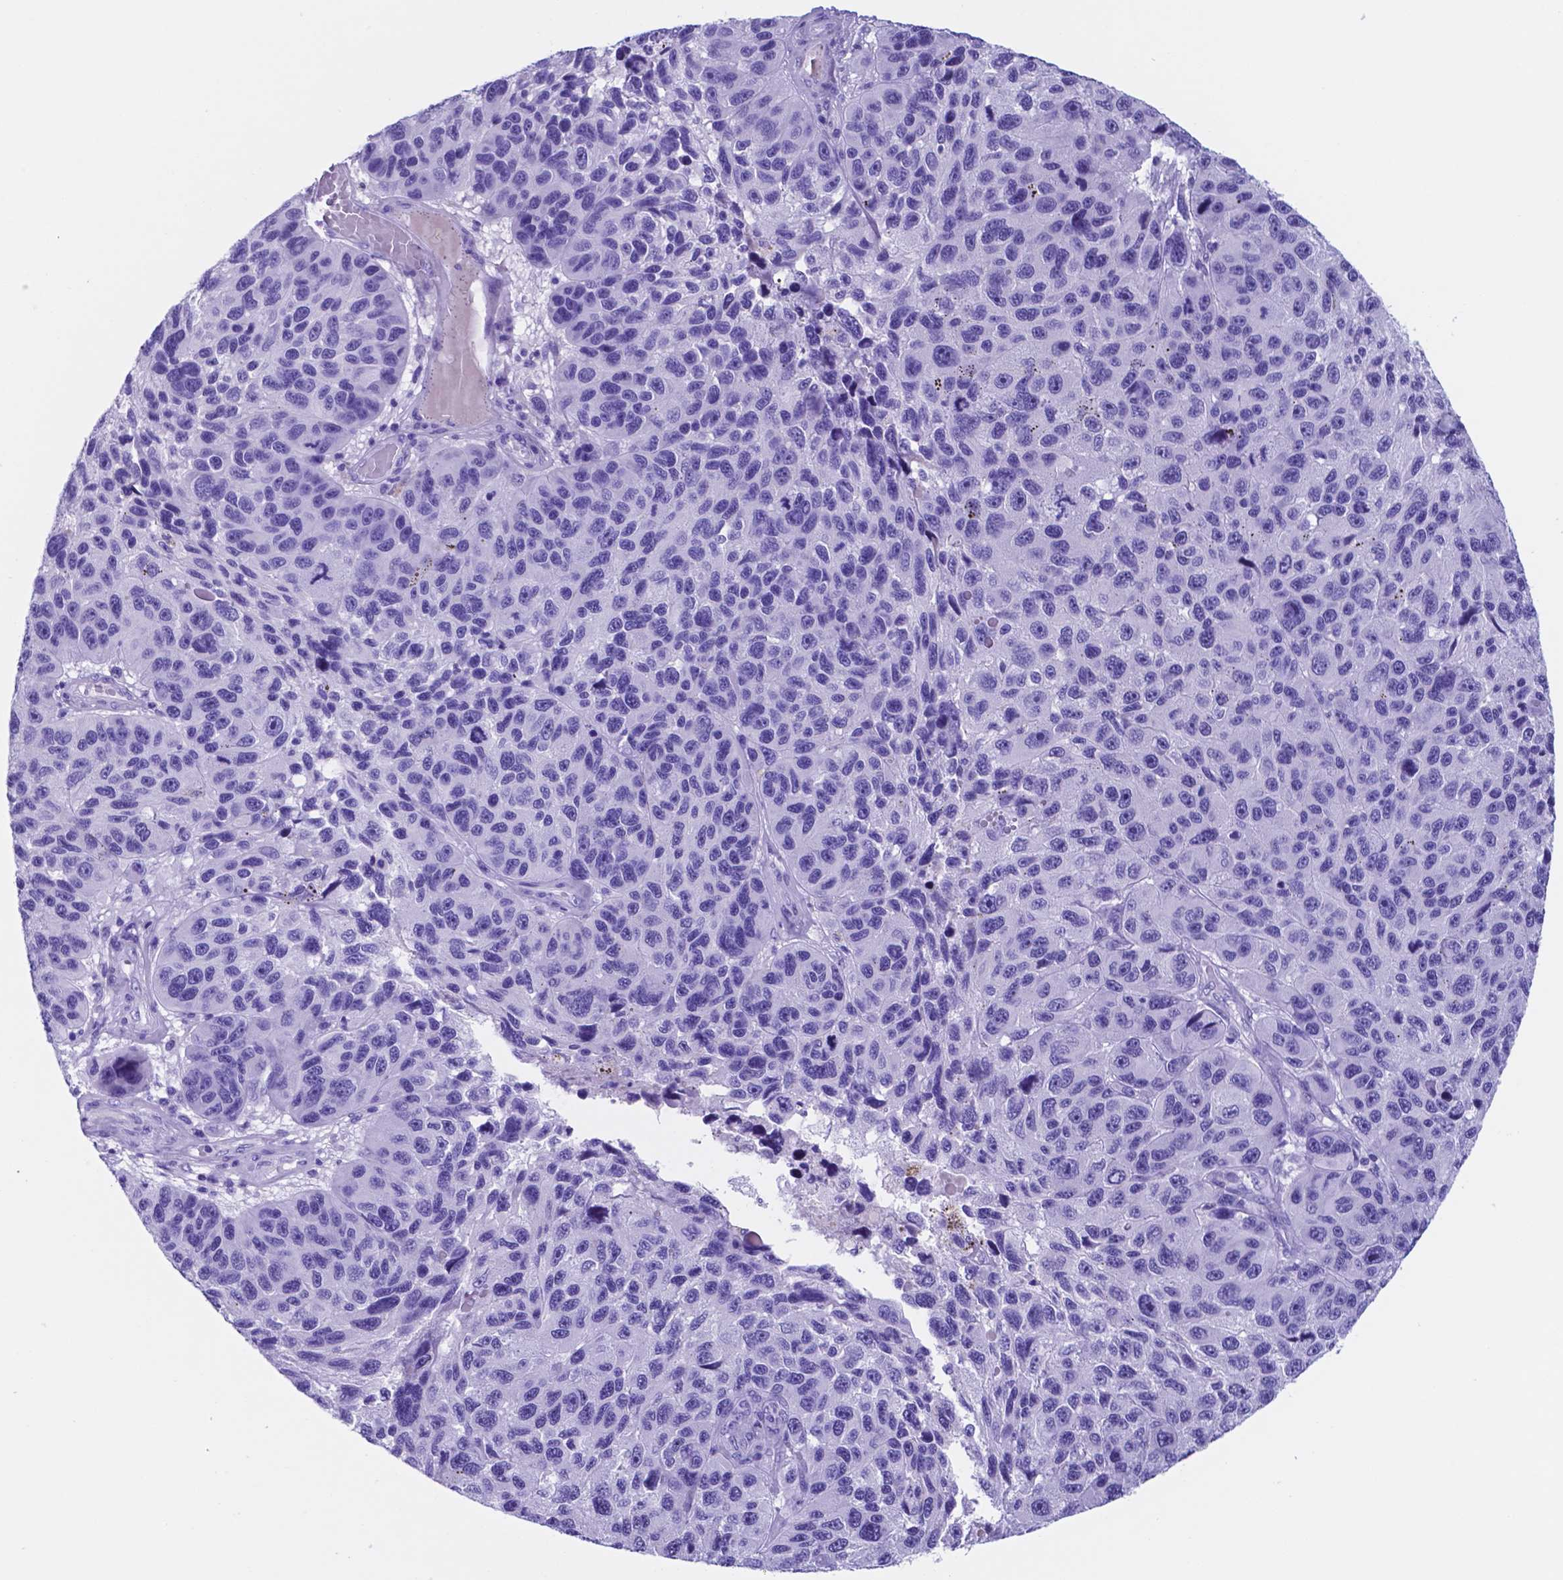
{"staining": {"intensity": "negative", "quantity": "none", "location": "none"}, "tissue": "melanoma", "cell_type": "Tumor cells", "image_type": "cancer", "snomed": [{"axis": "morphology", "description": "Malignant melanoma, NOS"}, {"axis": "topography", "description": "Skin"}], "caption": "Immunohistochemical staining of melanoma exhibits no significant expression in tumor cells. (DAB IHC, high magnification).", "gene": "DNAAF8", "patient": {"sex": "male", "age": 53}}